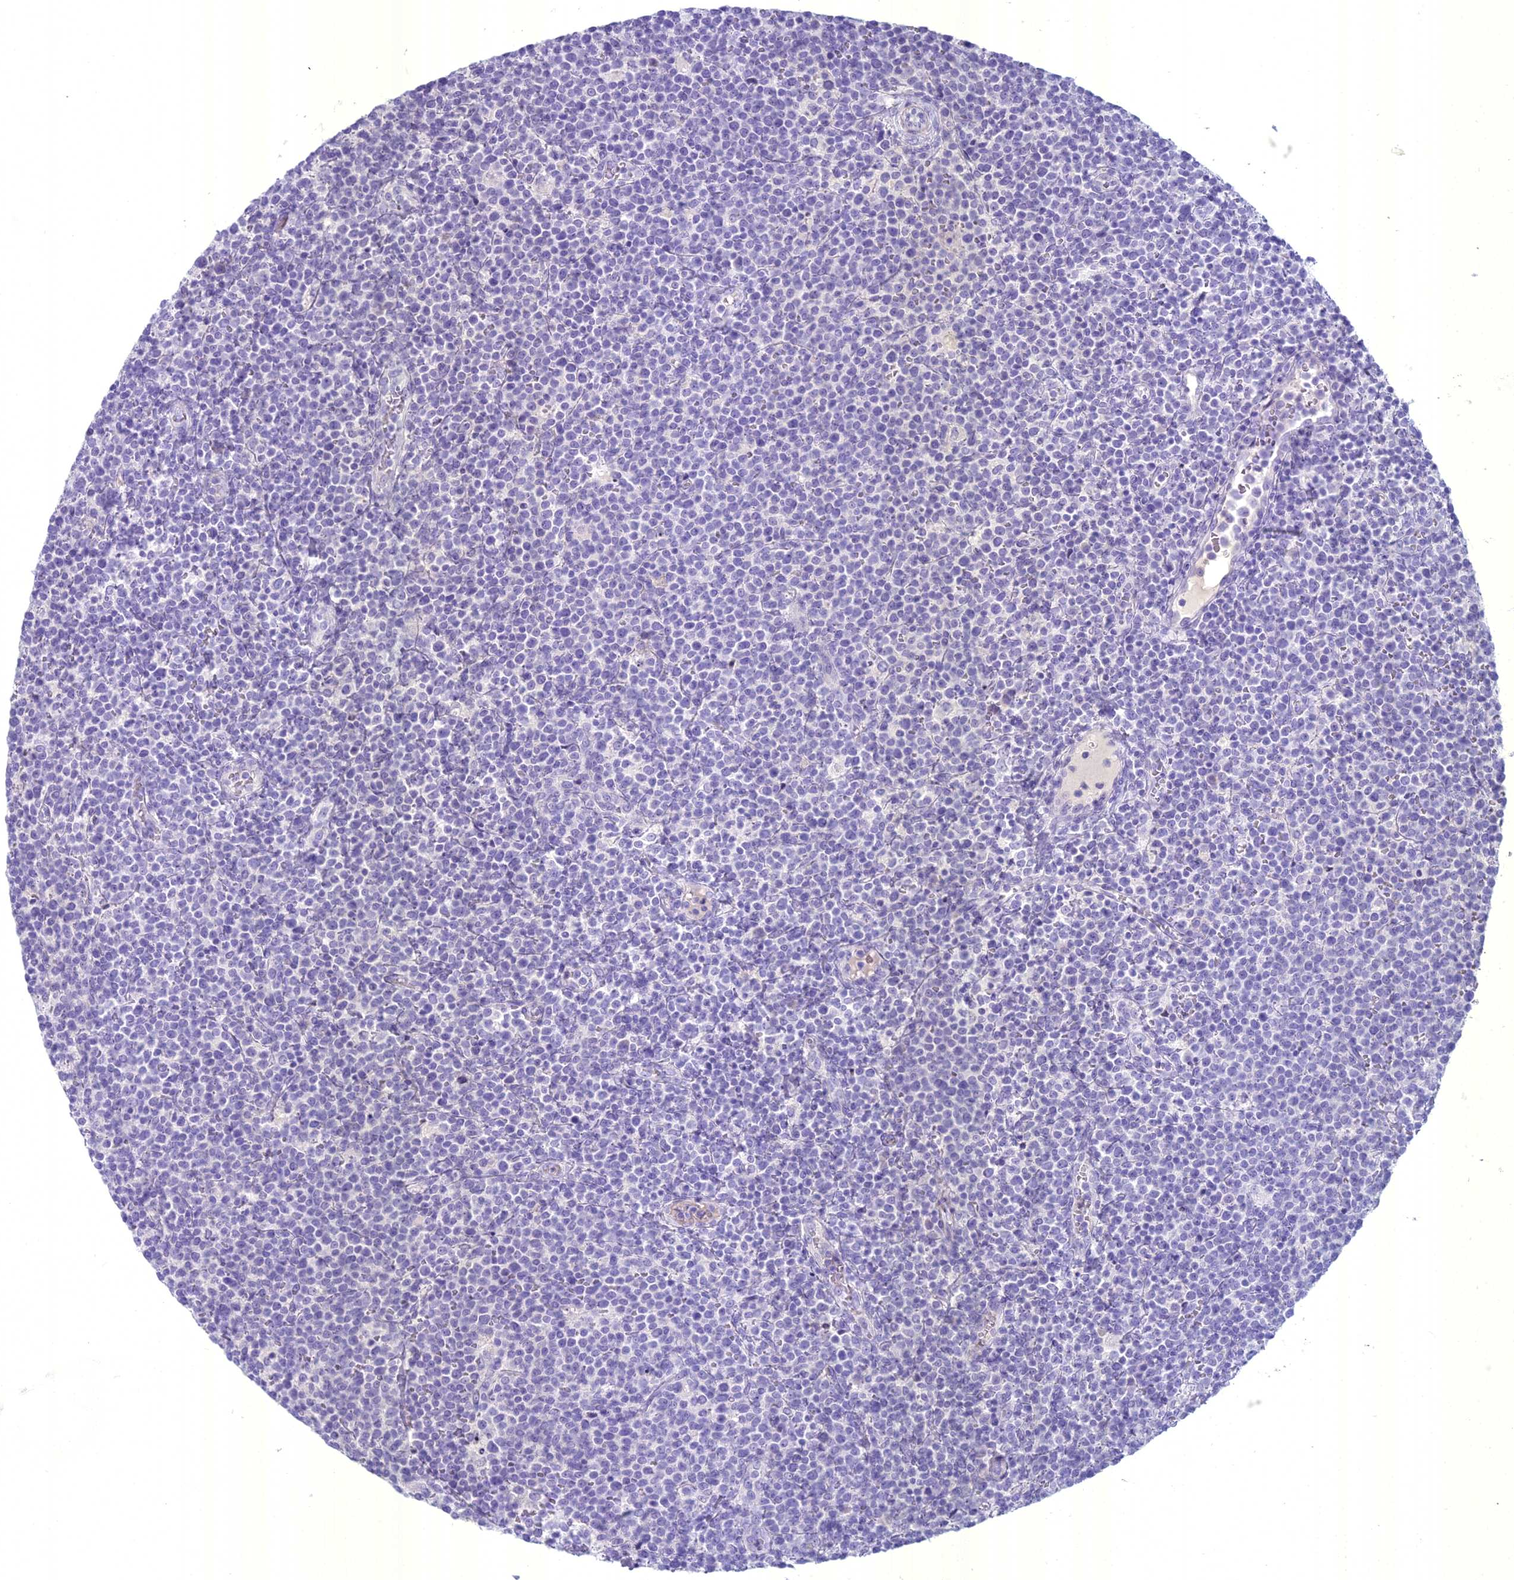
{"staining": {"intensity": "negative", "quantity": "none", "location": "none"}, "tissue": "lymphoma", "cell_type": "Tumor cells", "image_type": "cancer", "snomed": [{"axis": "morphology", "description": "Malignant lymphoma, non-Hodgkin's type, High grade"}, {"axis": "topography", "description": "Lymph node"}], "caption": "Immunohistochemical staining of human malignant lymphoma, non-Hodgkin's type (high-grade) demonstrates no significant positivity in tumor cells.", "gene": "UNC80", "patient": {"sex": "male", "age": 61}}